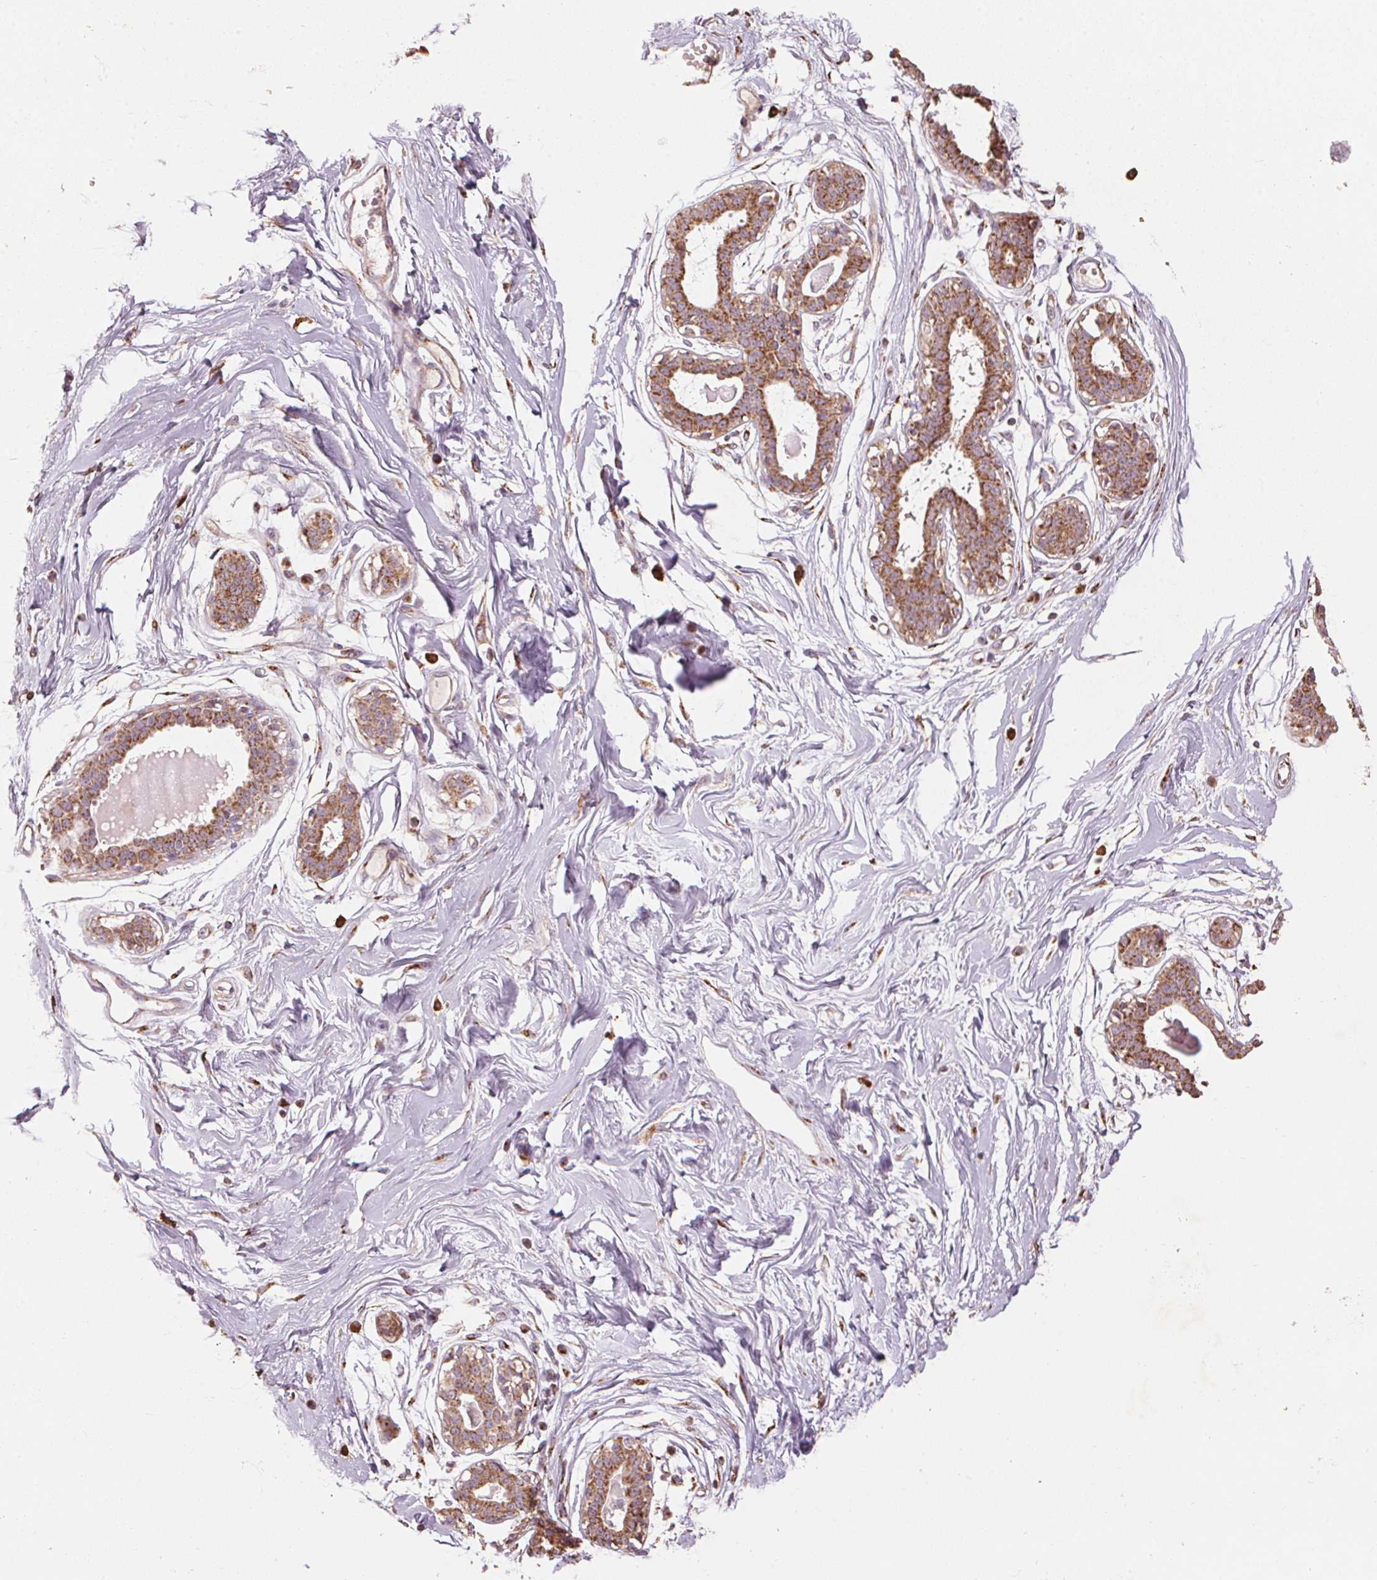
{"staining": {"intensity": "moderate", "quantity": "<25%", "location": "cytoplasmic/membranous"}, "tissue": "breast", "cell_type": "Adipocytes", "image_type": "normal", "snomed": [{"axis": "morphology", "description": "Normal tissue, NOS"}, {"axis": "topography", "description": "Breast"}], "caption": "Immunohistochemical staining of benign breast shows moderate cytoplasmic/membranous protein positivity in approximately <25% of adipocytes.", "gene": "TOMM70", "patient": {"sex": "female", "age": 45}}